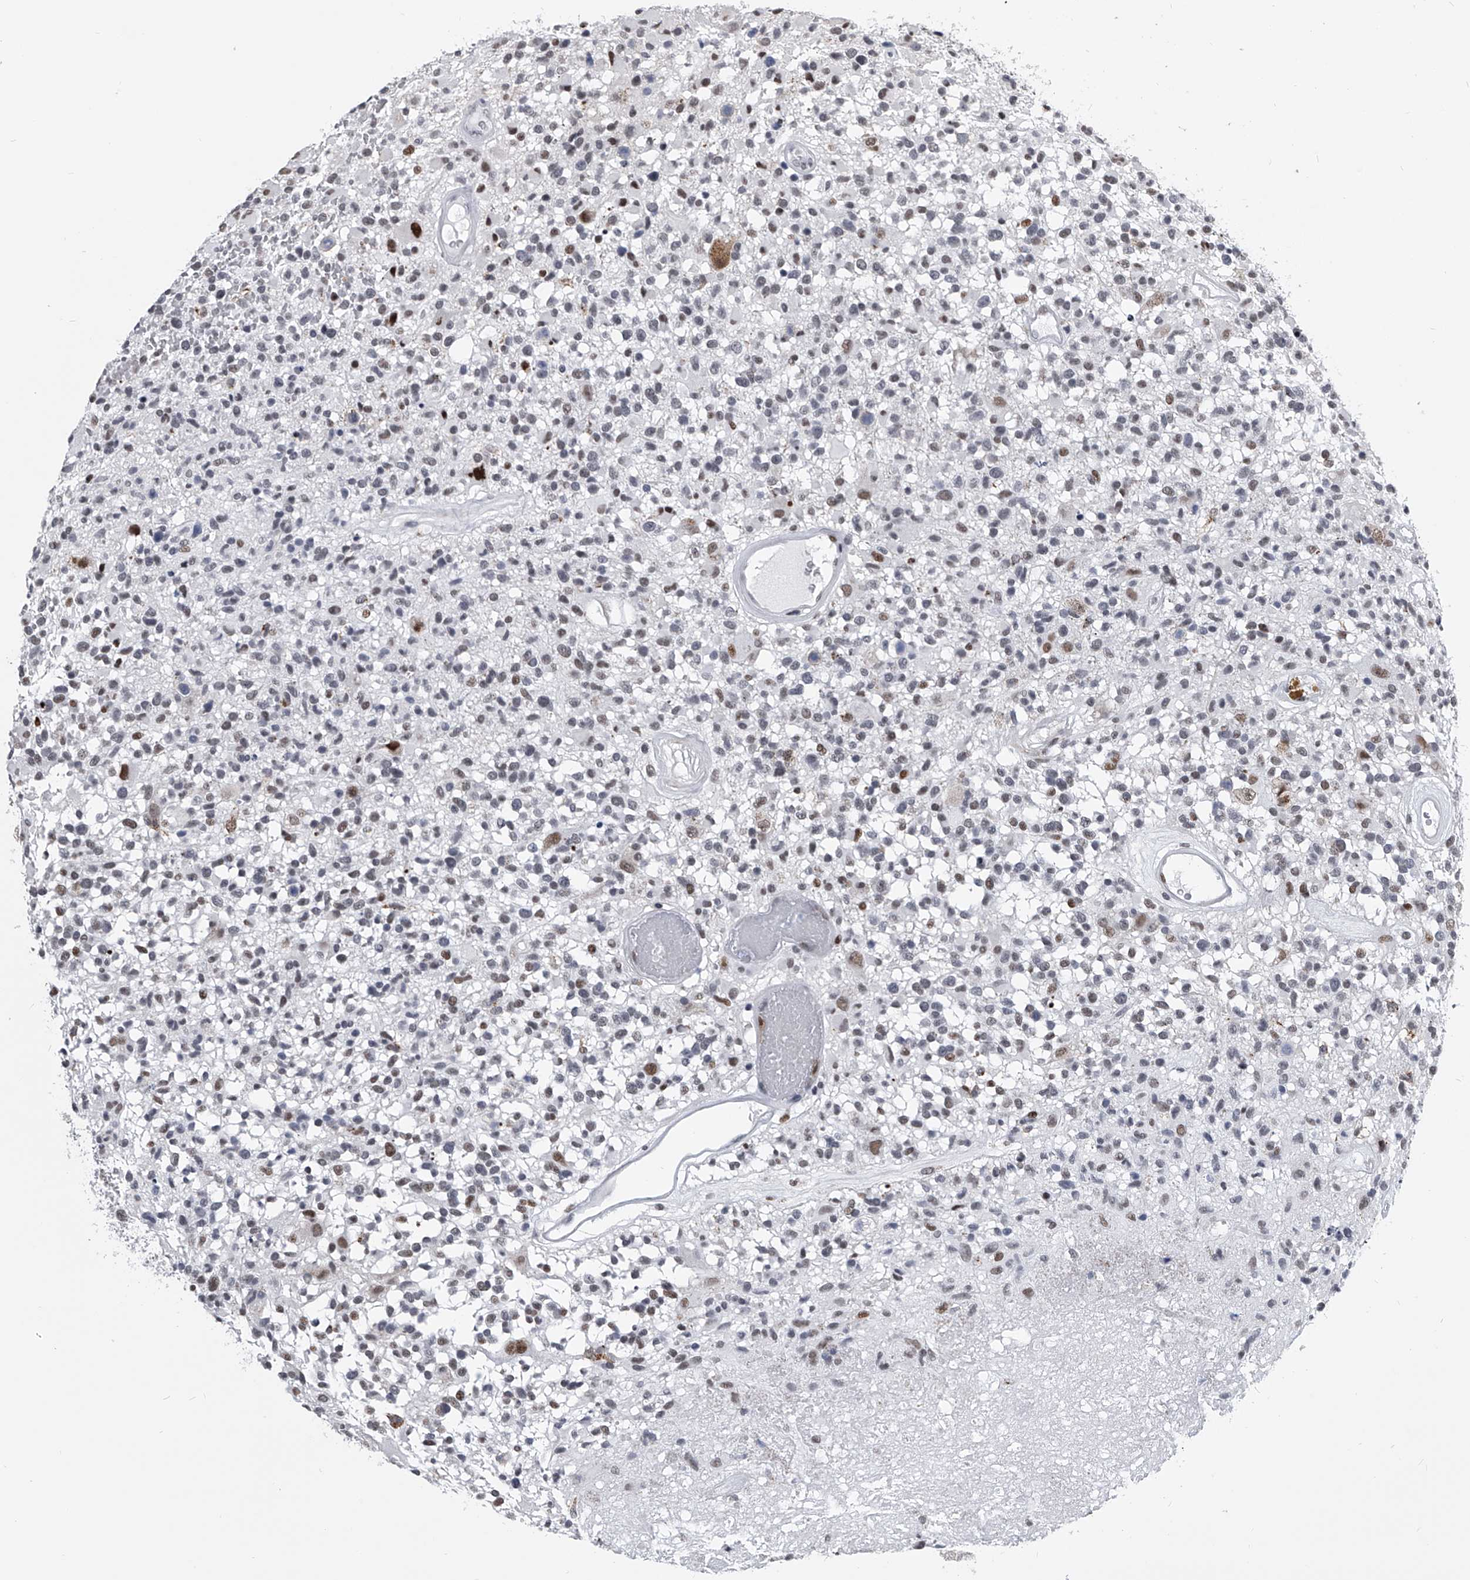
{"staining": {"intensity": "moderate", "quantity": "<25%", "location": "nuclear"}, "tissue": "glioma", "cell_type": "Tumor cells", "image_type": "cancer", "snomed": [{"axis": "morphology", "description": "Glioma, malignant, High grade"}, {"axis": "morphology", "description": "Glioblastoma, NOS"}, {"axis": "topography", "description": "Brain"}], "caption": "Moderate nuclear protein expression is seen in approximately <25% of tumor cells in malignant high-grade glioma.", "gene": "CMTR1", "patient": {"sex": "male", "age": 60}}